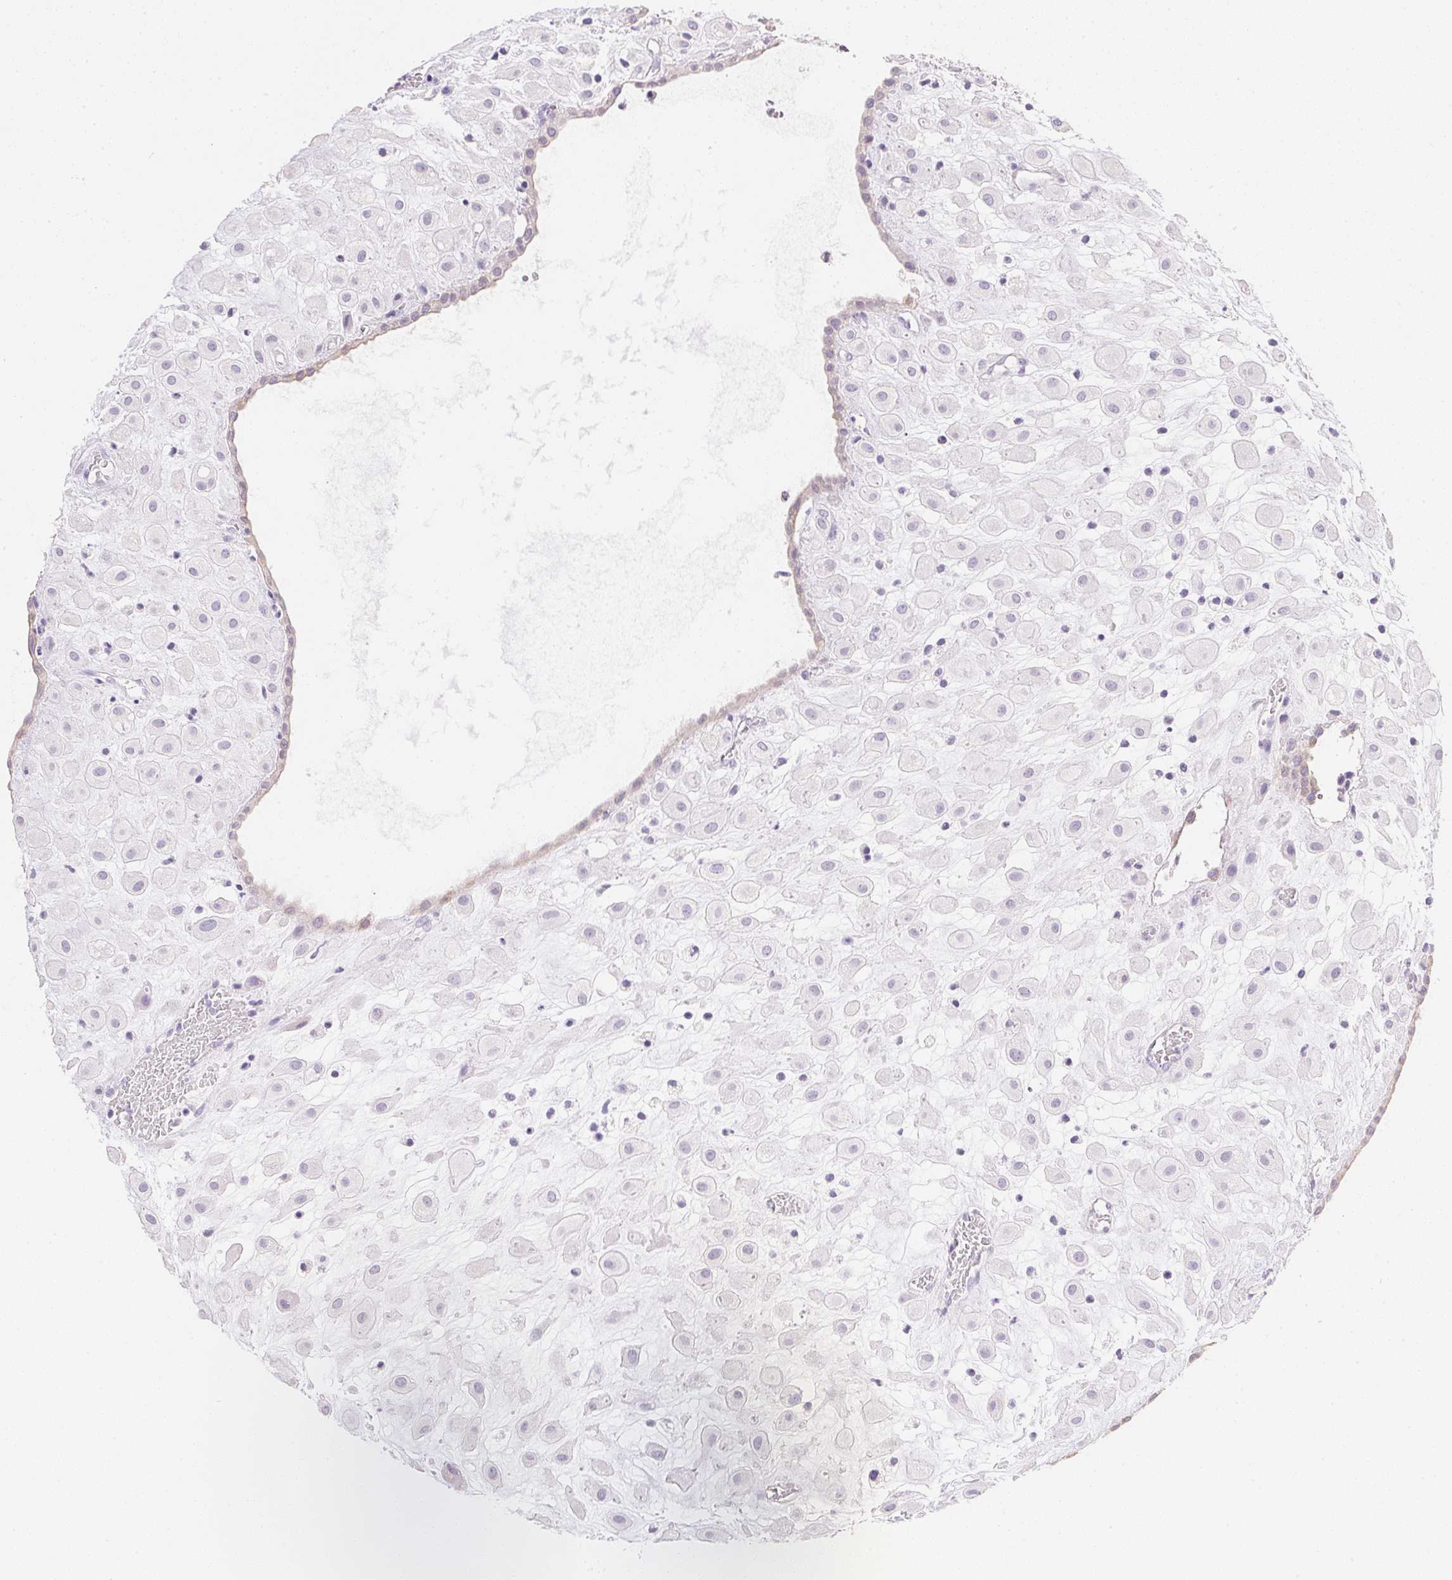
{"staining": {"intensity": "negative", "quantity": "none", "location": "none"}, "tissue": "placenta", "cell_type": "Decidual cells", "image_type": "normal", "snomed": [{"axis": "morphology", "description": "Normal tissue, NOS"}, {"axis": "topography", "description": "Placenta"}], "caption": "A micrograph of human placenta is negative for staining in decidual cells. (Brightfield microscopy of DAB (3,3'-diaminobenzidine) immunohistochemistry at high magnification).", "gene": "KCNE2", "patient": {"sex": "female", "age": 24}}